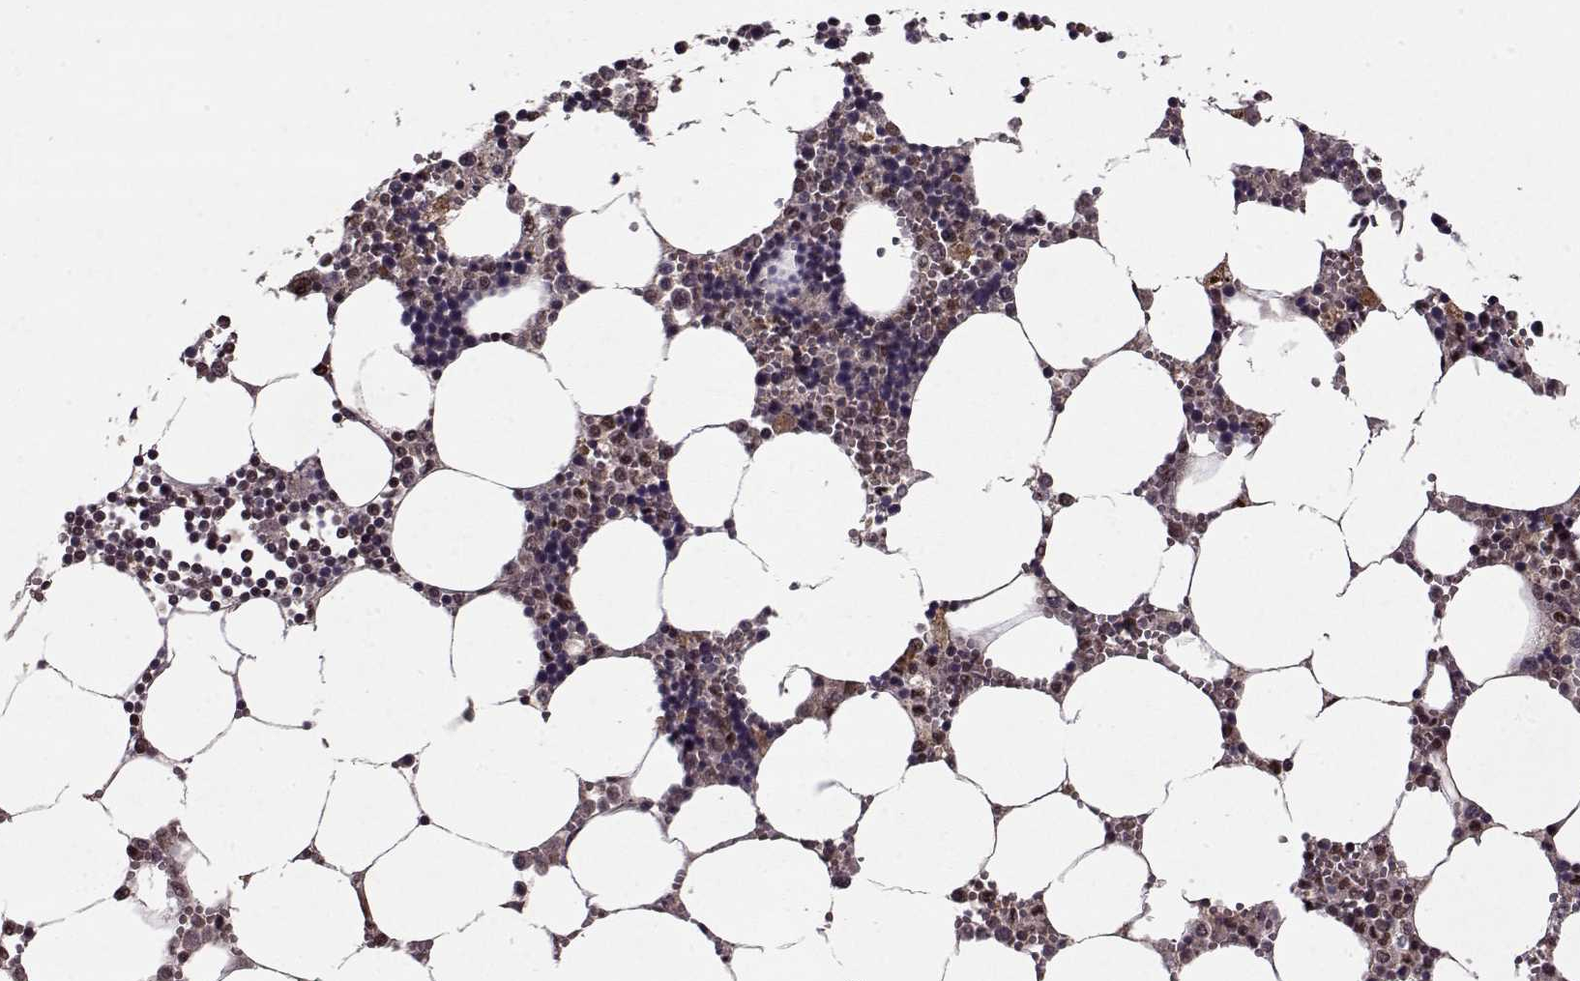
{"staining": {"intensity": "weak", "quantity": "<25%", "location": "nuclear"}, "tissue": "bone marrow", "cell_type": "Hematopoietic cells", "image_type": "normal", "snomed": [{"axis": "morphology", "description": "Normal tissue, NOS"}, {"axis": "topography", "description": "Bone marrow"}], "caption": "This is a micrograph of IHC staining of normal bone marrow, which shows no positivity in hematopoietic cells.", "gene": "PSMA7", "patient": {"sex": "male", "age": 54}}